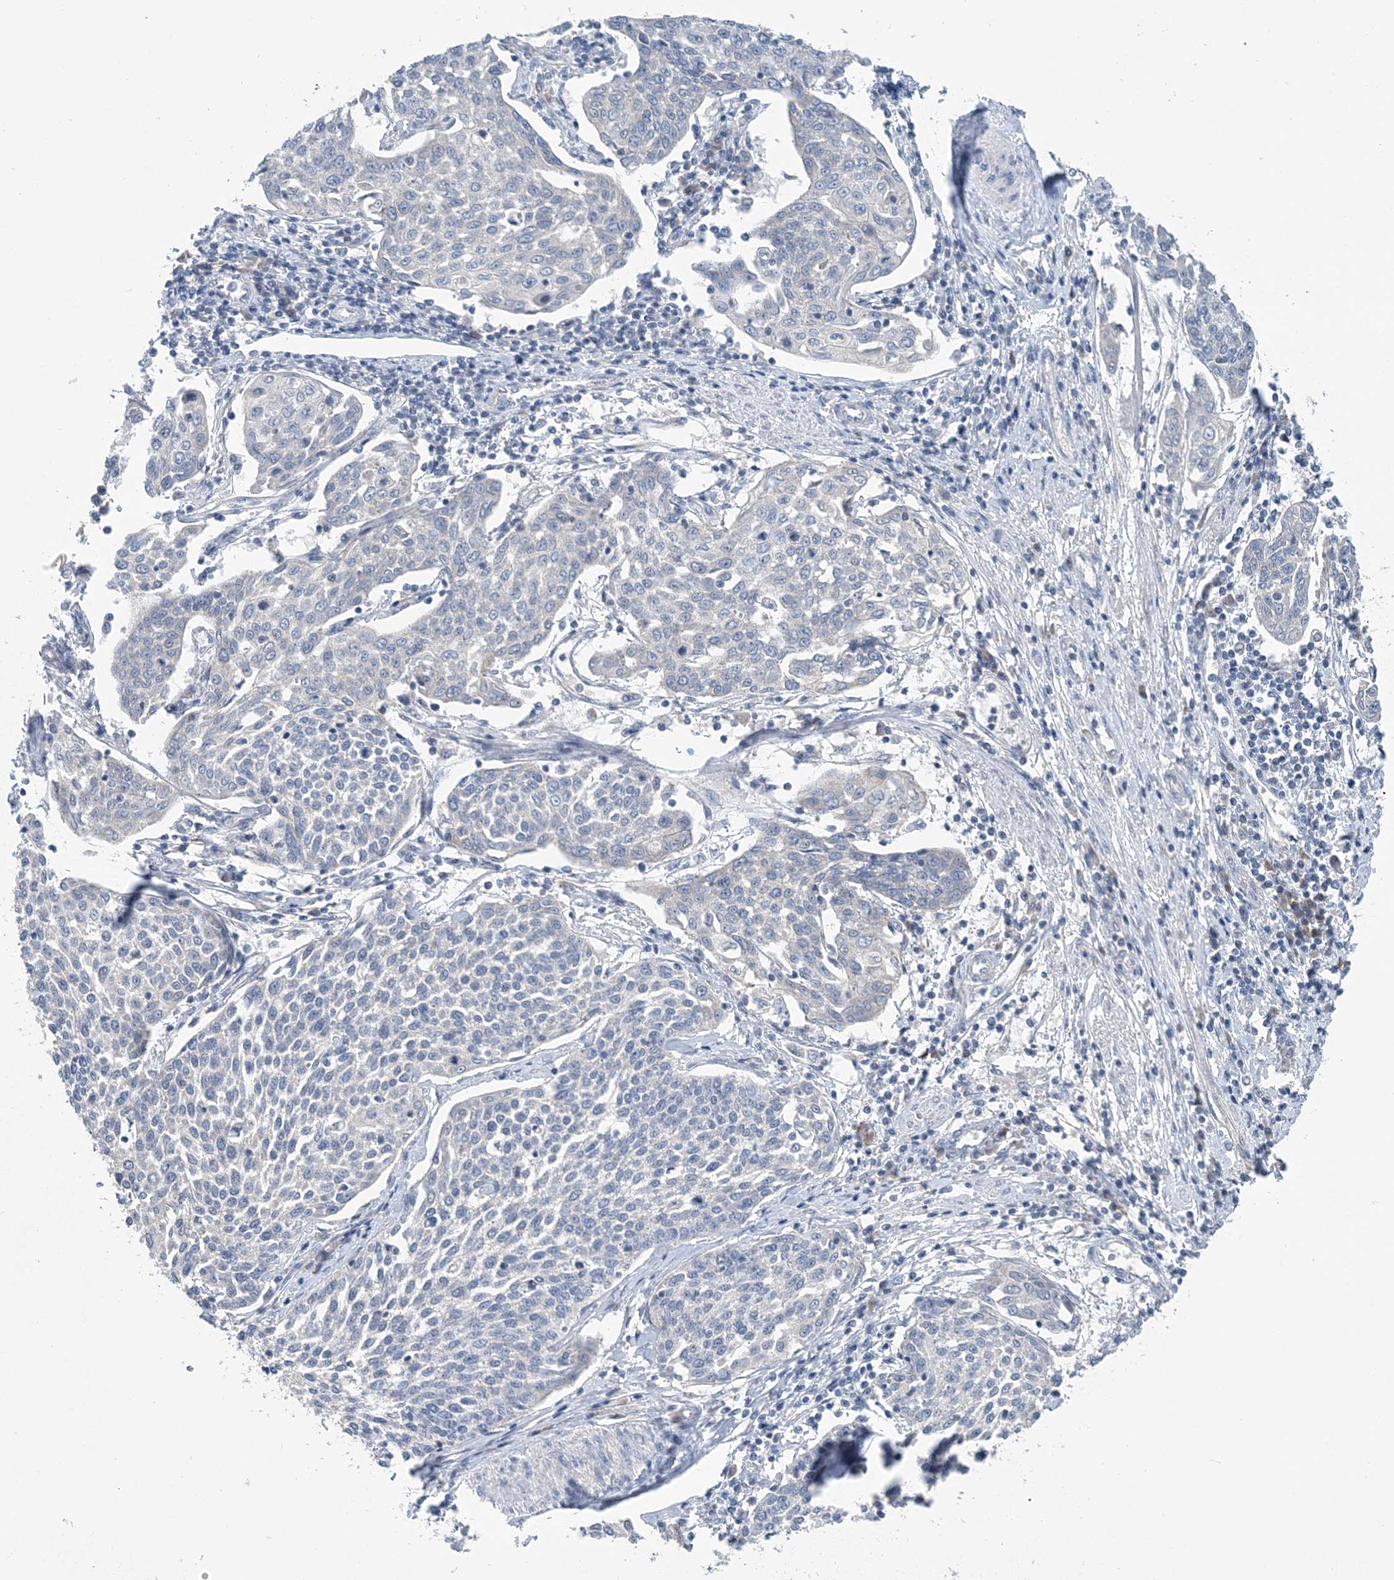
{"staining": {"intensity": "negative", "quantity": "none", "location": "none"}, "tissue": "cervical cancer", "cell_type": "Tumor cells", "image_type": "cancer", "snomed": [{"axis": "morphology", "description": "Squamous cell carcinoma, NOS"}, {"axis": "topography", "description": "Cervix"}], "caption": "Tumor cells show no significant expression in cervical cancer (squamous cell carcinoma).", "gene": "COPE", "patient": {"sex": "female", "age": 34}}